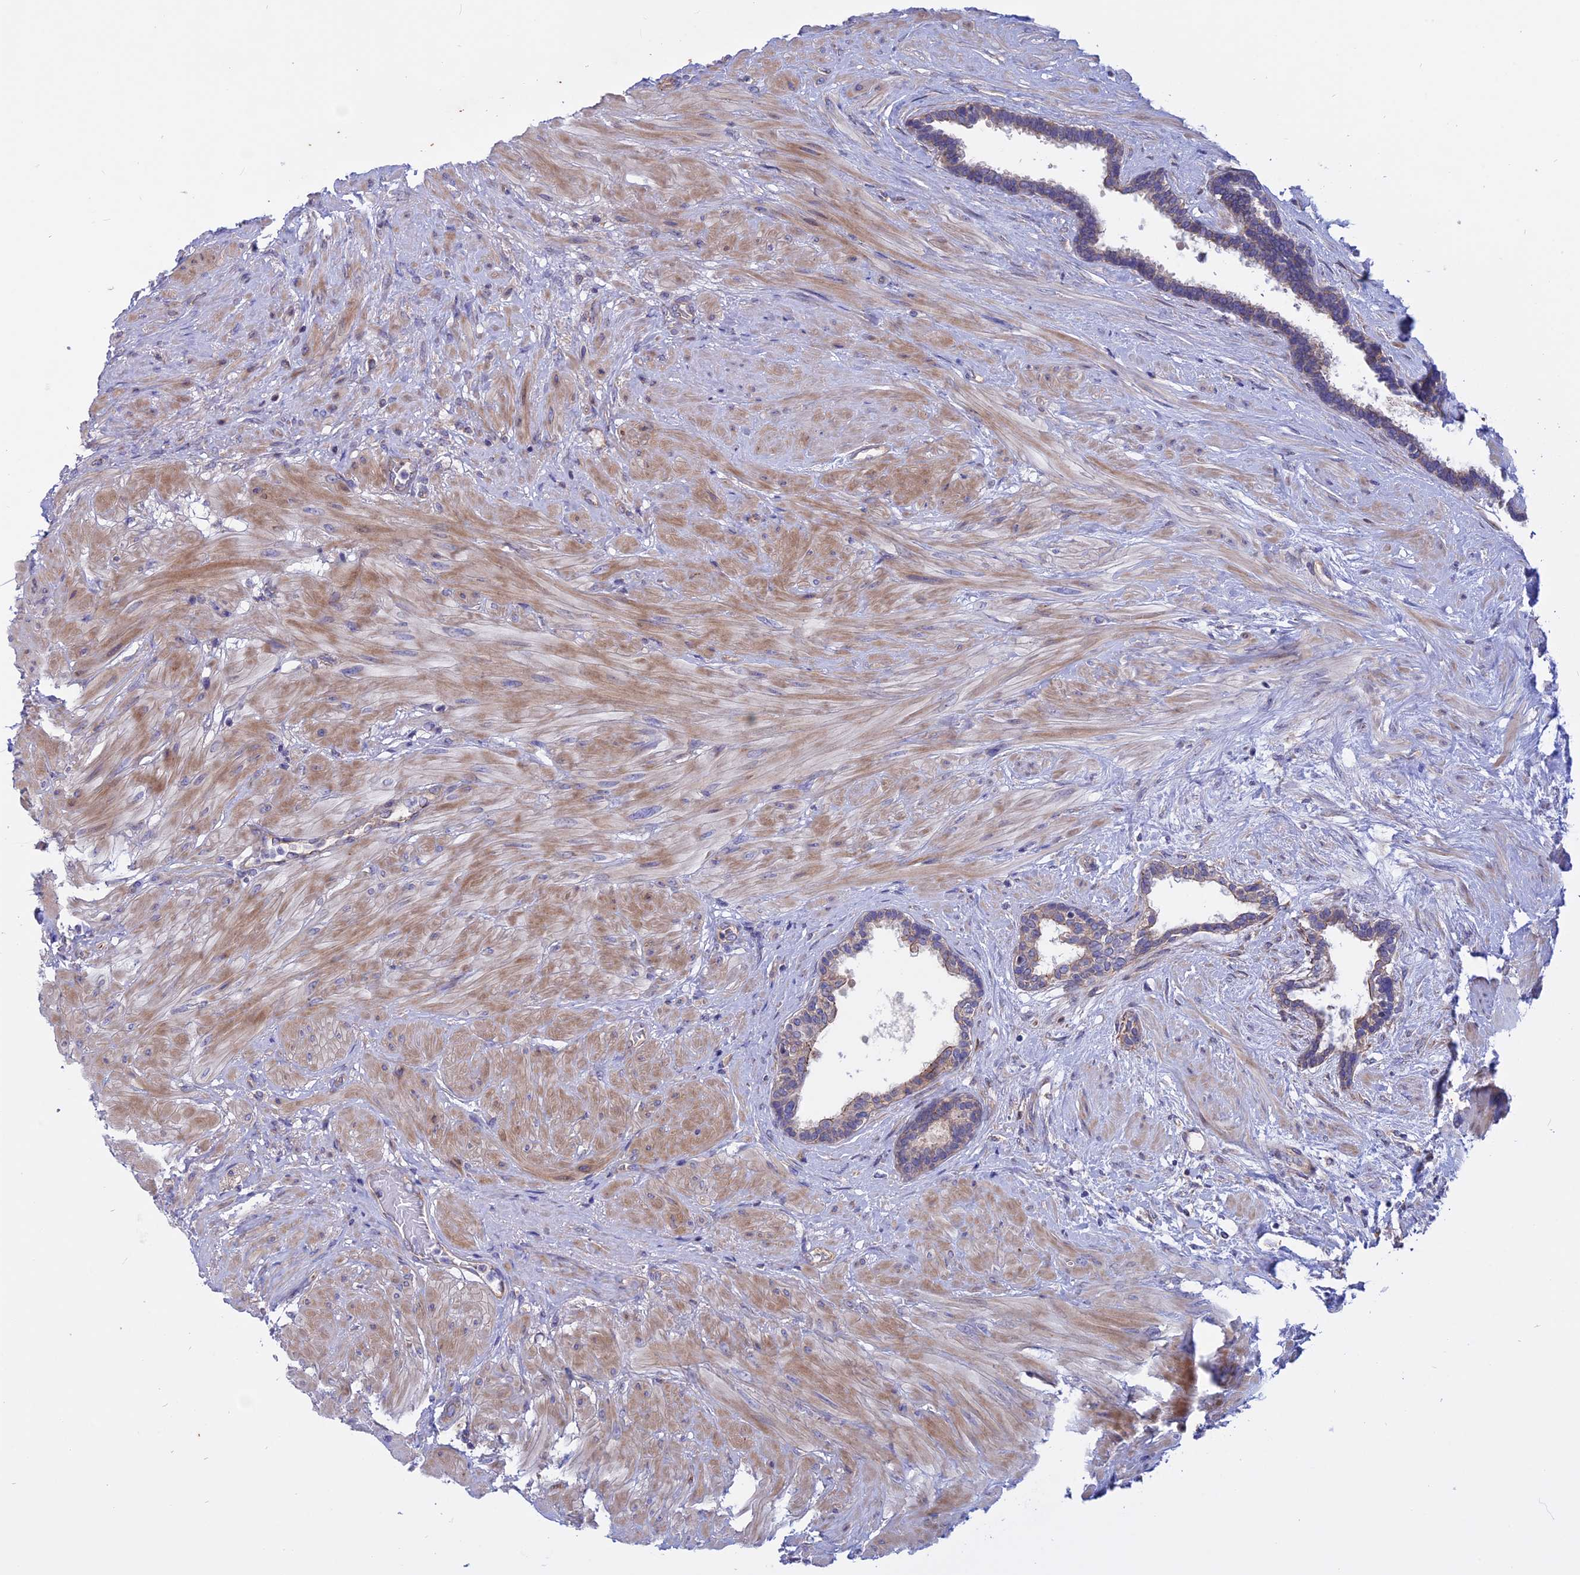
{"staining": {"intensity": "weak", "quantity": "25%-75%", "location": "cytoplasmic/membranous"}, "tissue": "prostate", "cell_type": "Glandular cells", "image_type": "normal", "snomed": [{"axis": "morphology", "description": "Normal tissue, NOS"}, {"axis": "topography", "description": "Prostate"}], "caption": "DAB (3,3'-diaminobenzidine) immunohistochemical staining of unremarkable human prostate displays weak cytoplasmic/membranous protein expression in approximately 25%-75% of glandular cells. (DAB IHC with brightfield microscopy, high magnification).", "gene": "HYCC1", "patient": {"sex": "male", "age": 48}}